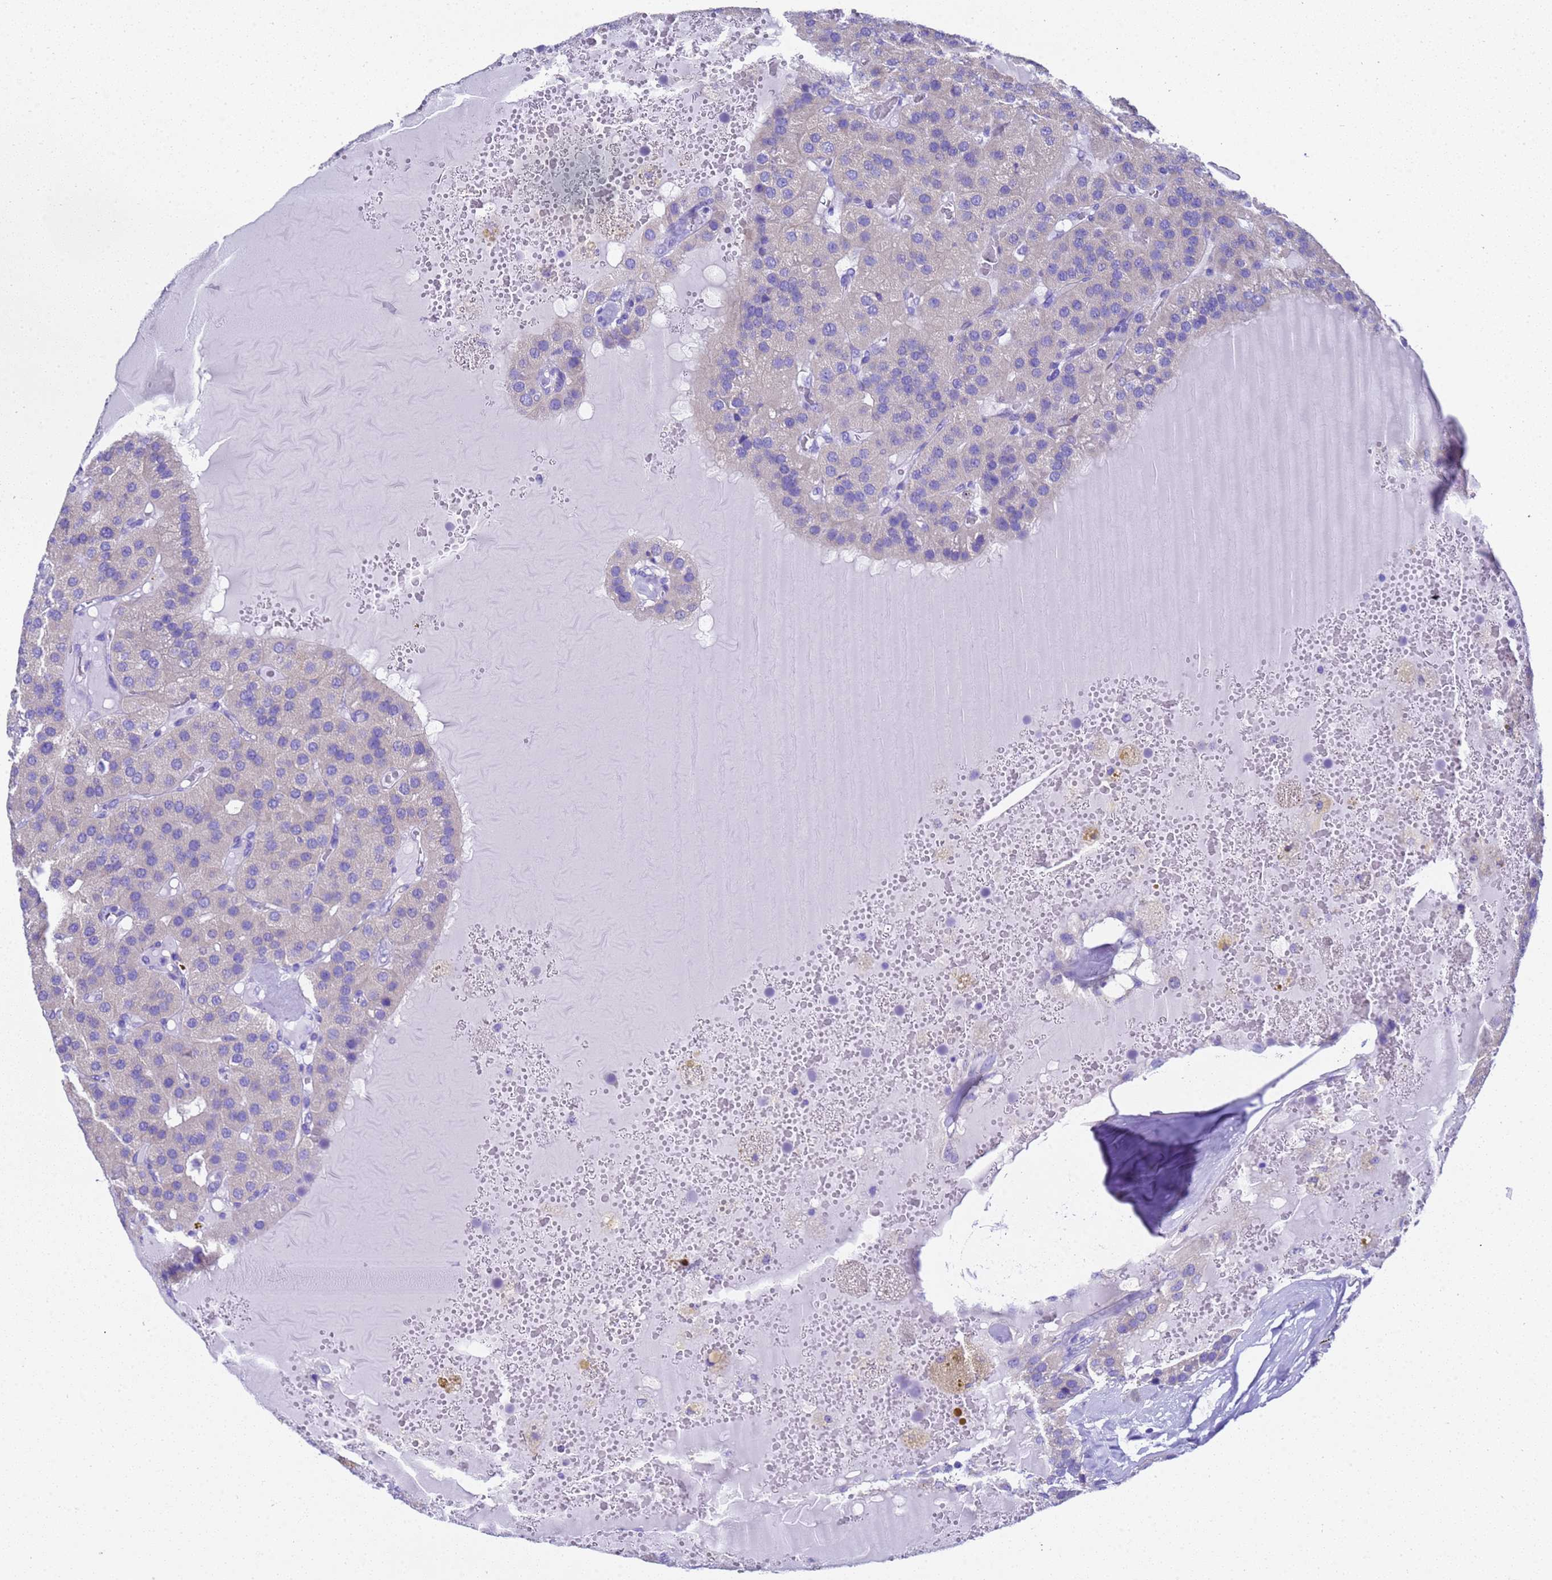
{"staining": {"intensity": "negative", "quantity": "none", "location": "none"}, "tissue": "parathyroid gland", "cell_type": "Glandular cells", "image_type": "normal", "snomed": [{"axis": "morphology", "description": "Normal tissue, NOS"}, {"axis": "morphology", "description": "Adenoma, NOS"}, {"axis": "topography", "description": "Parathyroid gland"}], "caption": "This is an IHC histopathology image of unremarkable human parathyroid gland. There is no staining in glandular cells.", "gene": "FAM72A", "patient": {"sex": "female", "age": 86}}